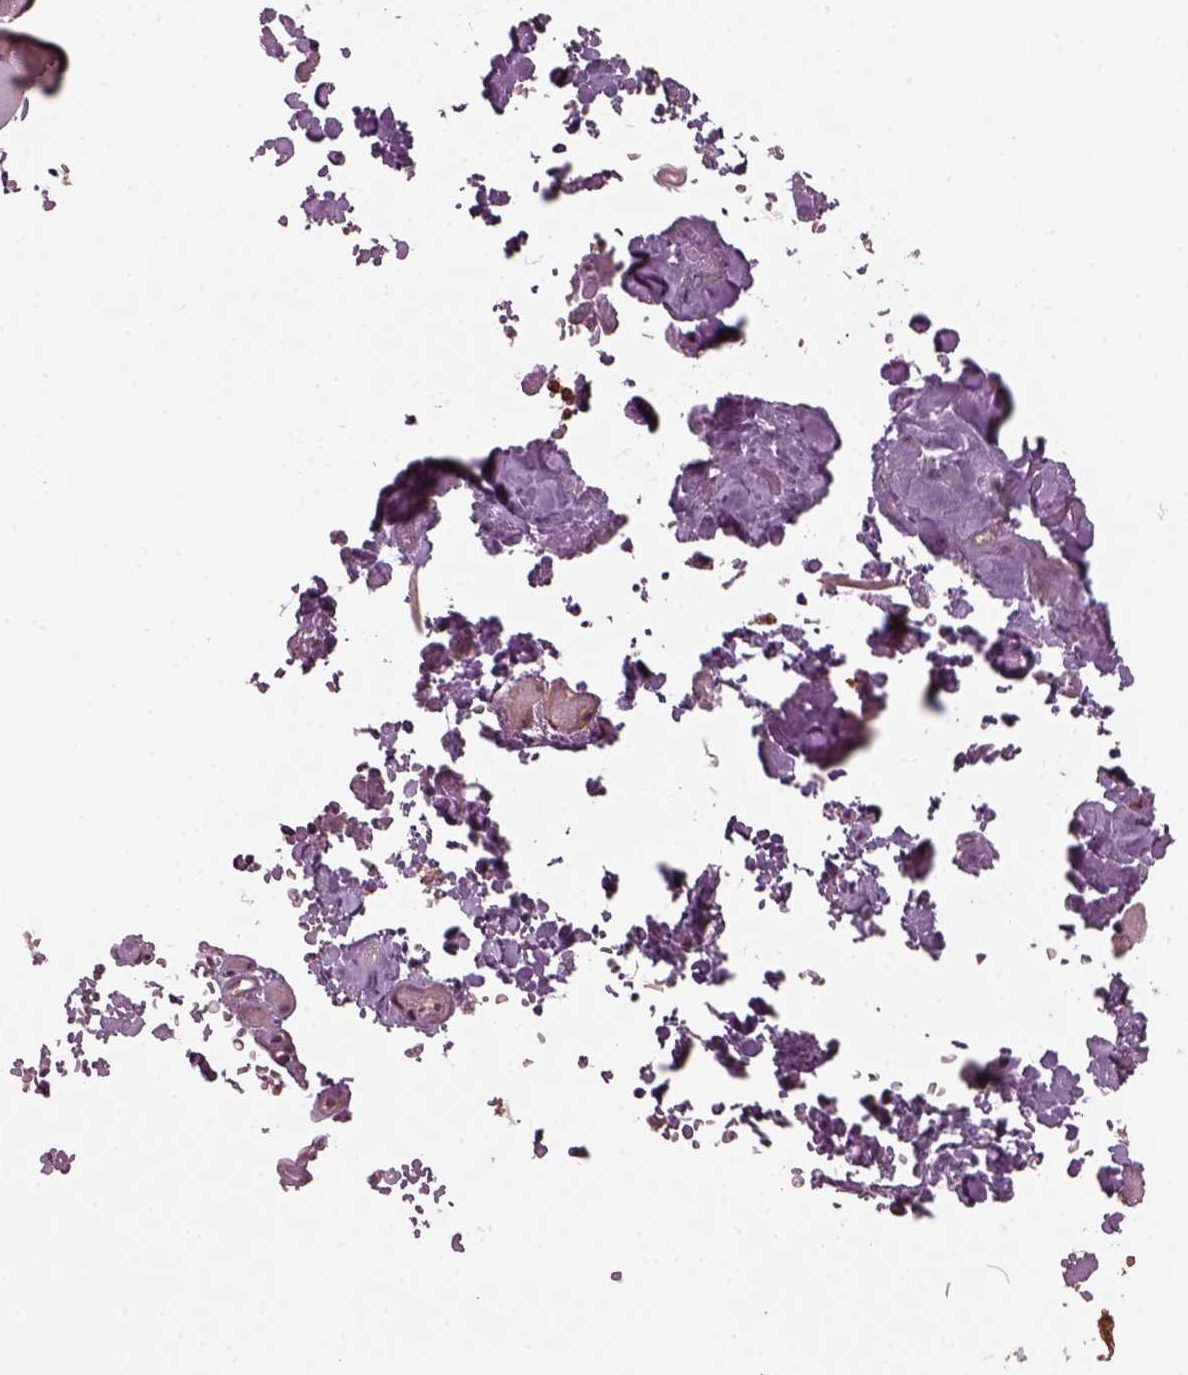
{"staining": {"intensity": "weak", "quantity": "<25%", "location": "cytoplasmic/membranous"}, "tissue": "skeletal muscle", "cell_type": "Myocytes", "image_type": "normal", "snomed": [{"axis": "morphology", "description": "Normal tissue, NOS"}, {"axis": "topography", "description": "Skeletal muscle"}], "caption": "IHC micrograph of unremarkable human skeletal muscle stained for a protein (brown), which shows no expression in myocytes.", "gene": "RUFY3", "patient": {"sex": "female", "age": 37}}